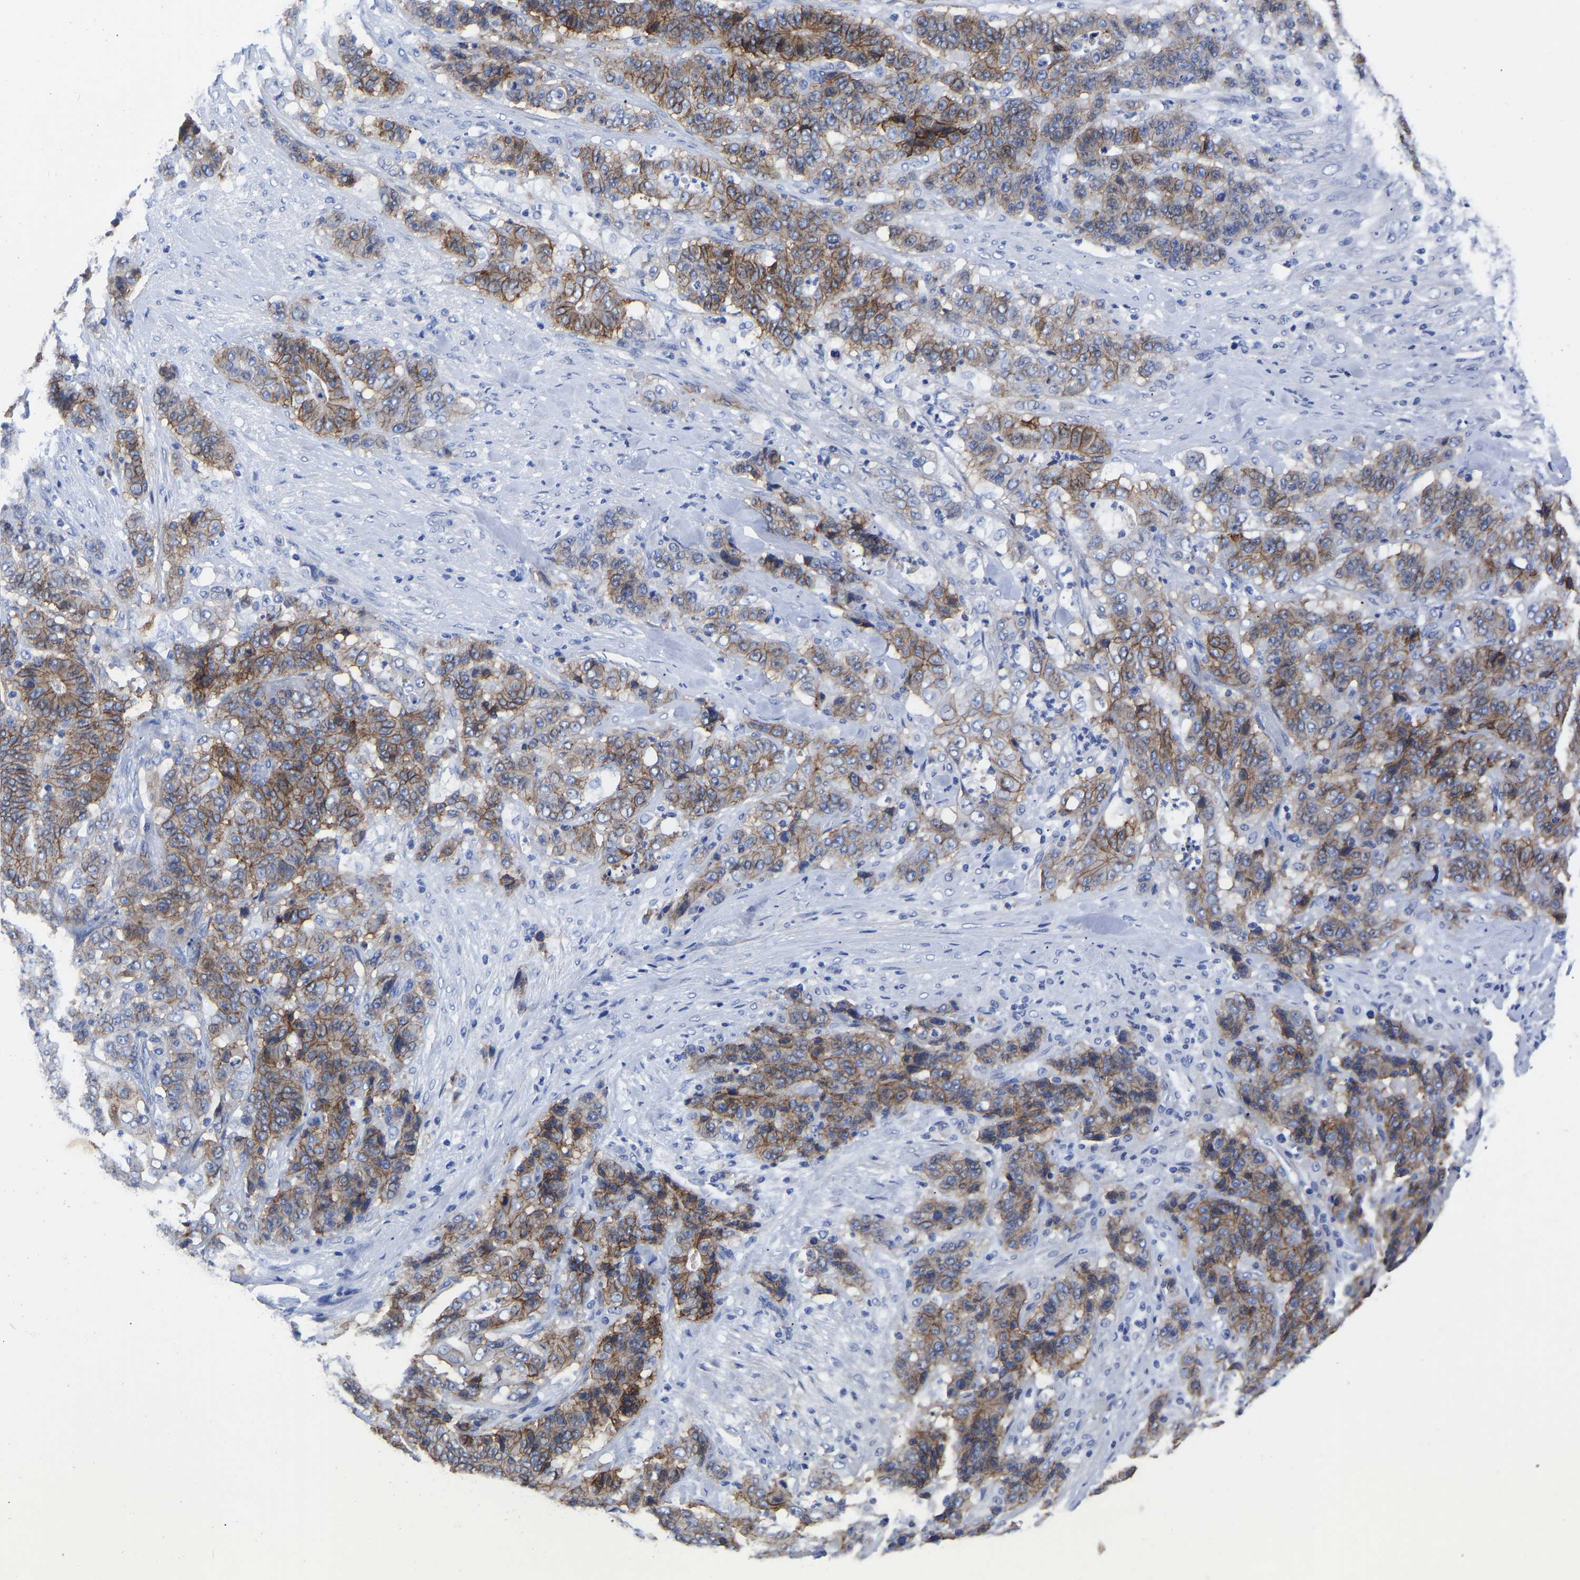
{"staining": {"intensity": "moderate", "quantity": ">75%", "location": "cytoplasmic/membranous"}, "tissue": "stomach cancer", "cell_type": "Tumor cells", "image_type": "cancer", "snomed": [{"axis": "morphology", "description": "Adenocarcinoma, NOS"}, {"axis": "topography", "description": "Stomach"}], "caption": "Tumor cells reveal medium levels of moderate cytoplasmic/membranous expression in about >75% of cells in human stomach adenocarcinoma. (Stains: DAB (3,3'-diaminobenzidine) in brown, nuclei in blue, Microscopy: brightfield microscopy at high magnification).", "gene": "GPA33", "patient": {"sex": "female", "age": 73}}